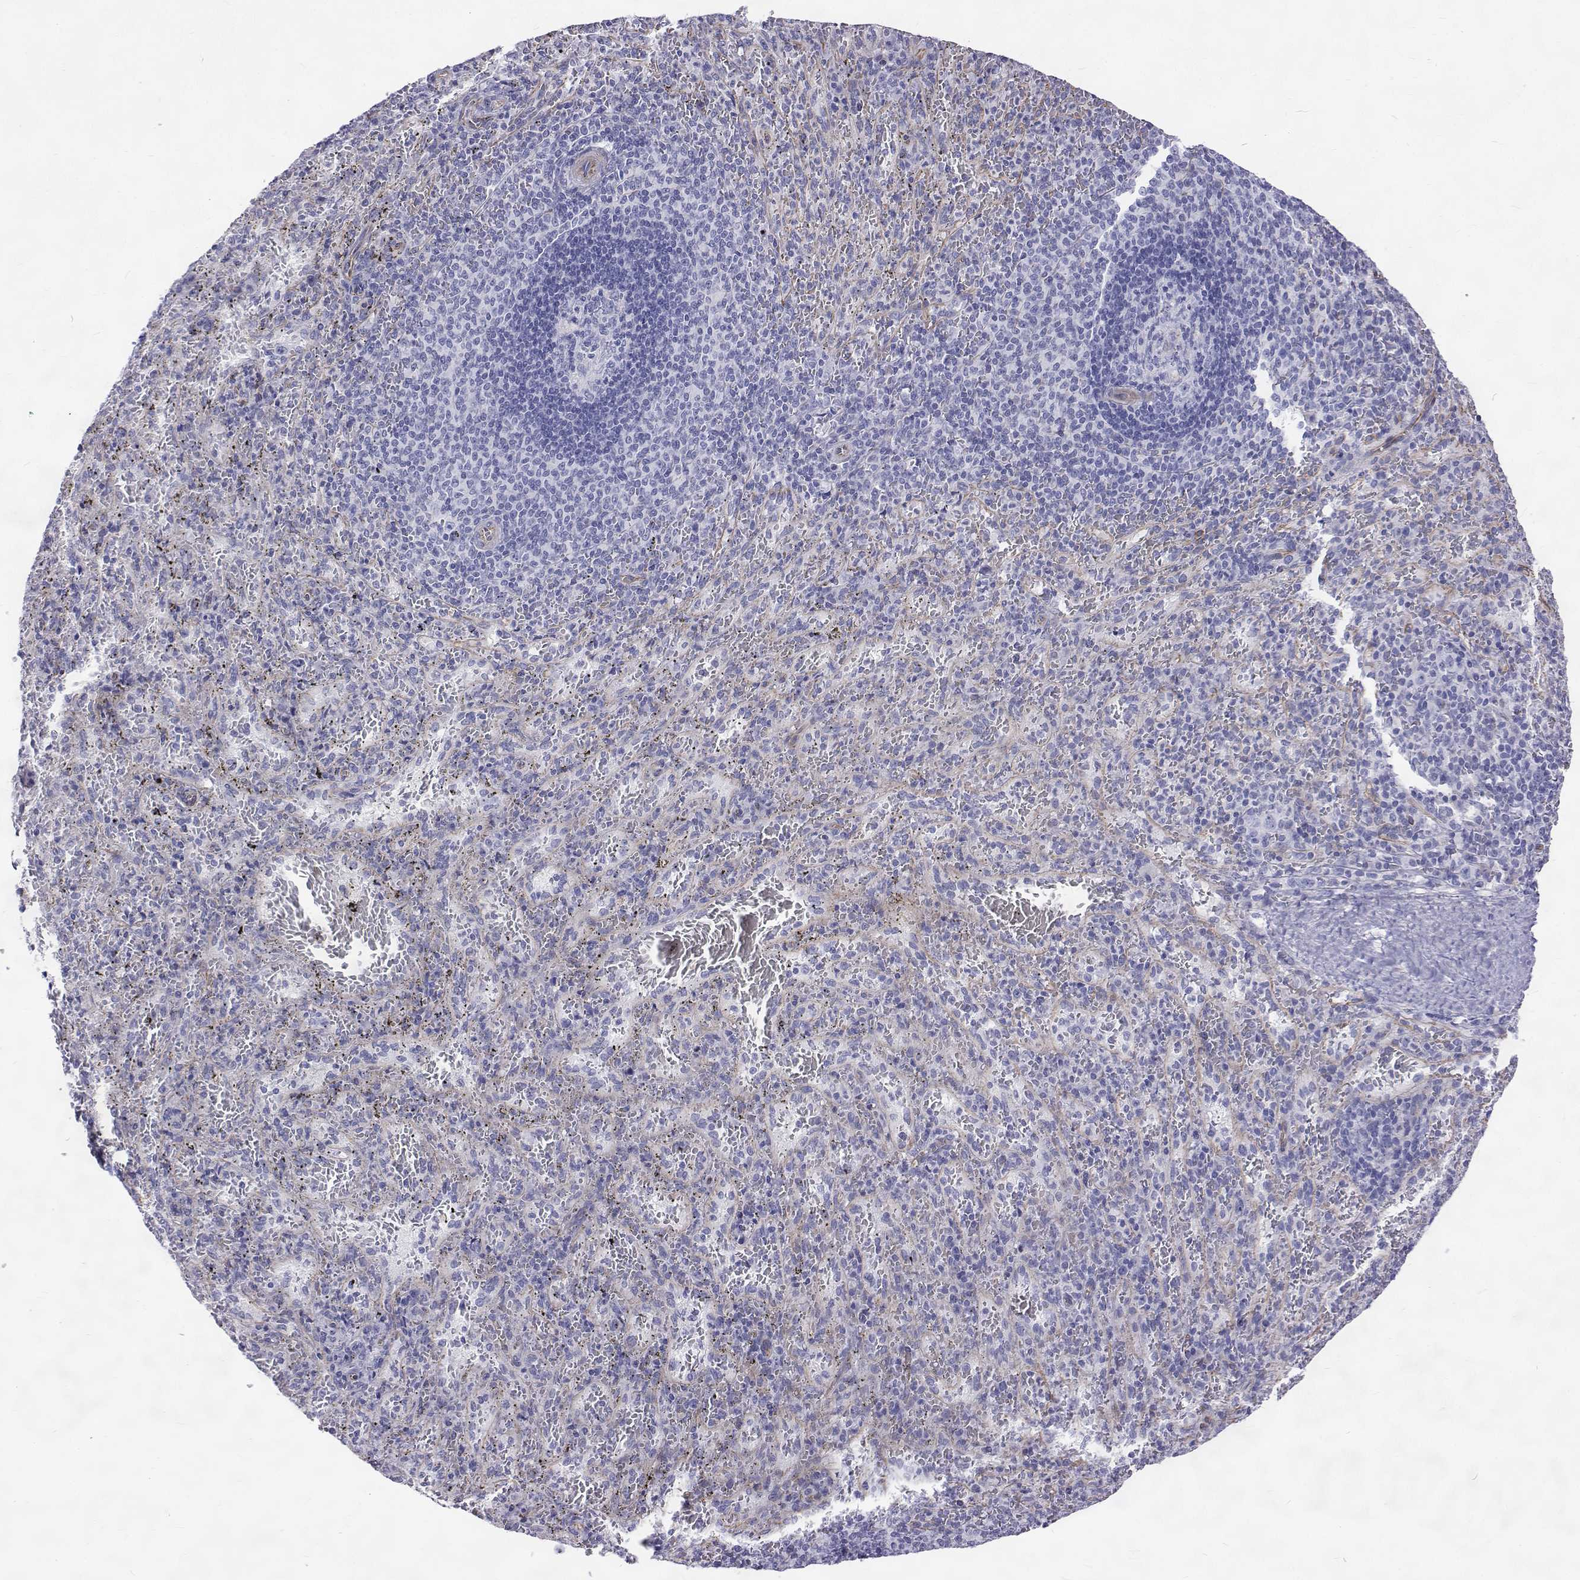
{"staining": {"intensity": "negative", "quantity": "none", "location": "none"}, "tissue": "spleen", "cell_type": "Cells in red pulp", "image_type": "normal", "snomed": [{"axis": "morphology", "description": "Normal tissue, NOS"}, {"axis": "topography", "description": "Spleen"}], "caption": "Photomicrograph shows no protein expression in cells in red pulp of unremarkable spleen.", "gene": "OPRPN", "patient": {"sex": "male", "age": 57}}